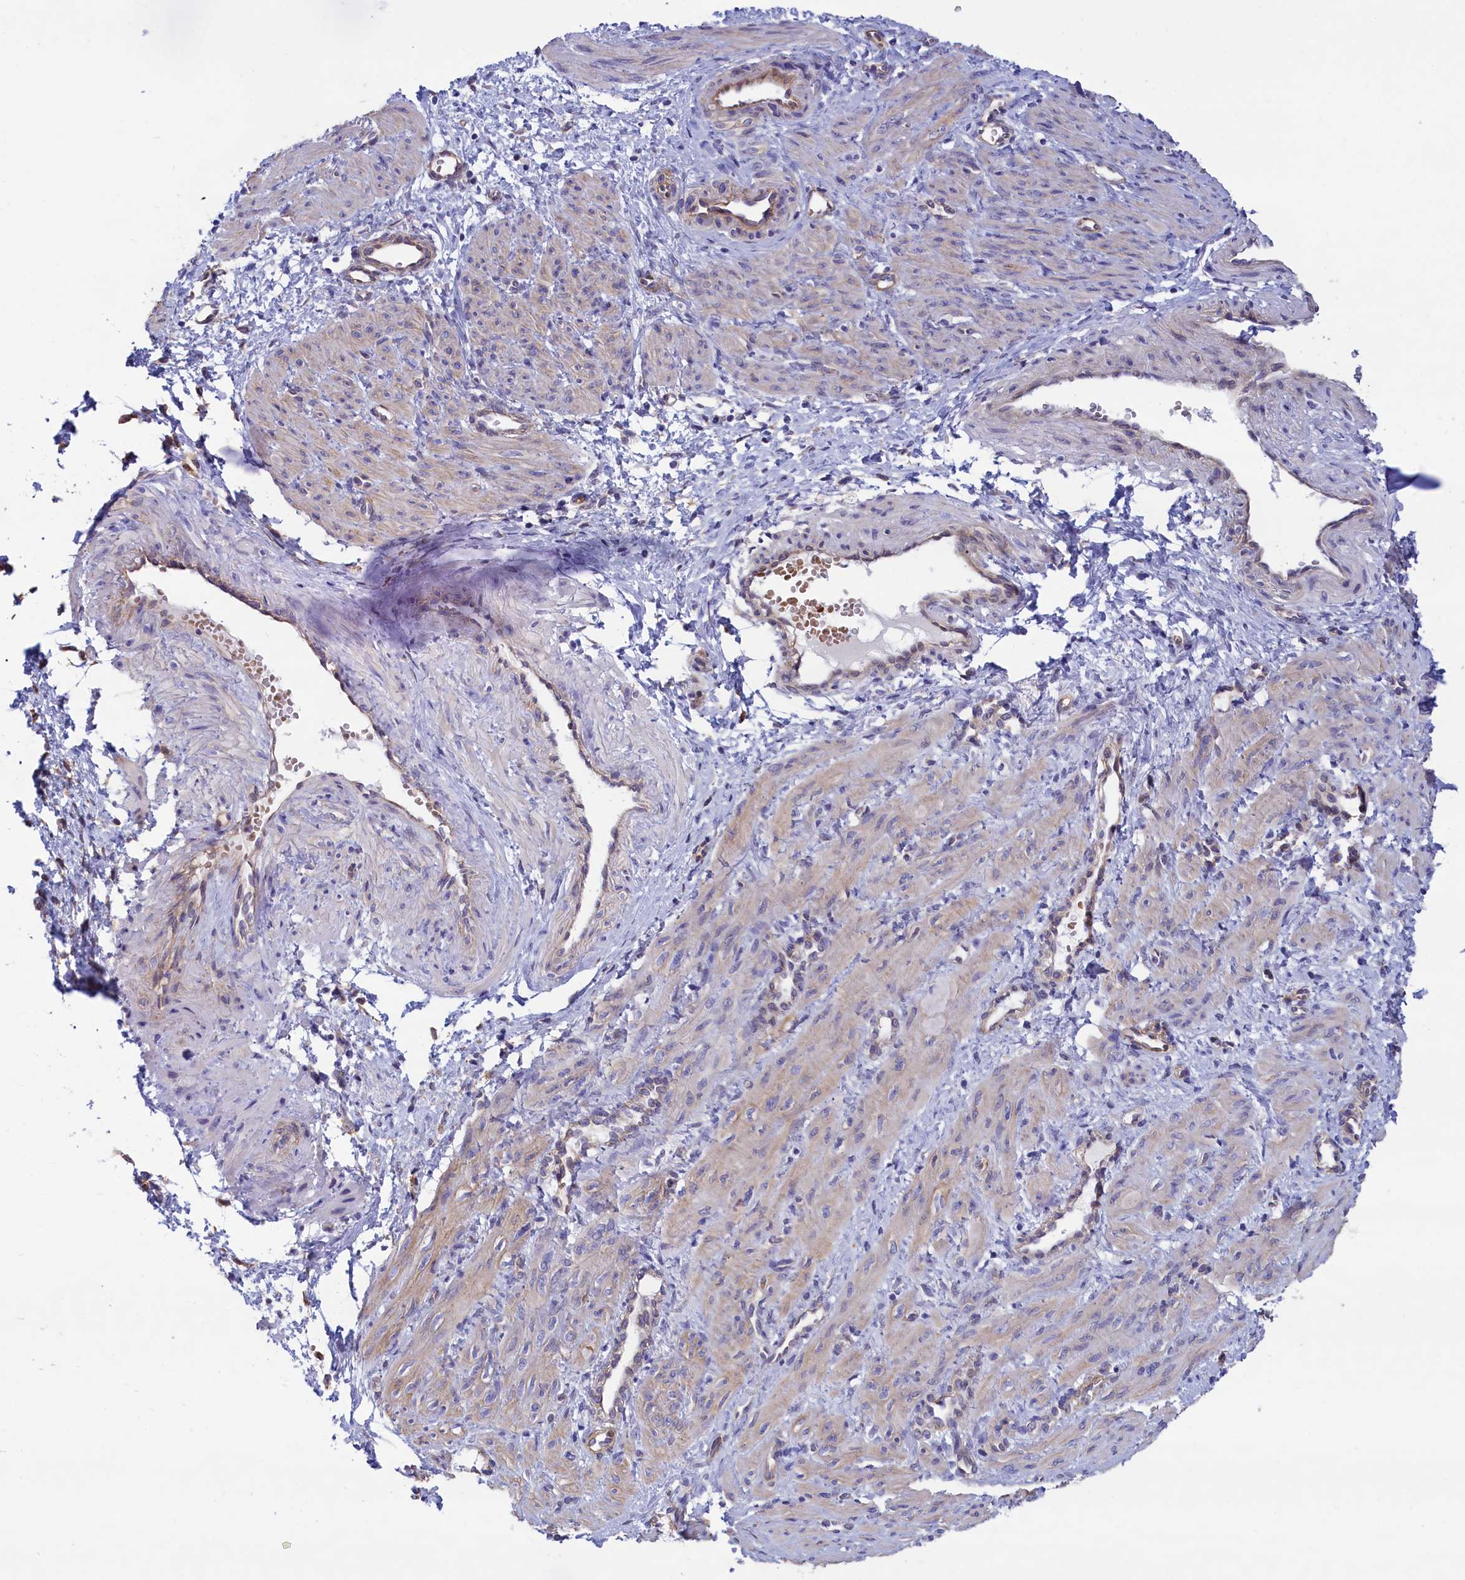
{"staining": {"intensity": "weak", "quantity": "<25%", "location": "cytoplasmic/membranous"}, "tissue": "smooth muscle", "cell_type": "Smooth muscle cells", "image_type": "normal", "snomed": [{"axis": "morphology", "description": "Normal tissue, NOS"}, {"axis": "topography", "description": "Endometrium"}], "caption": "Immunohistochemistry (IHC) of normal human smooth muscle displays no expression in smooth muscle cells. (DAB immunohistochemistry, high magnification).", "gene": "ABCC12", "patient": {"sex": "female", "age": 33}}